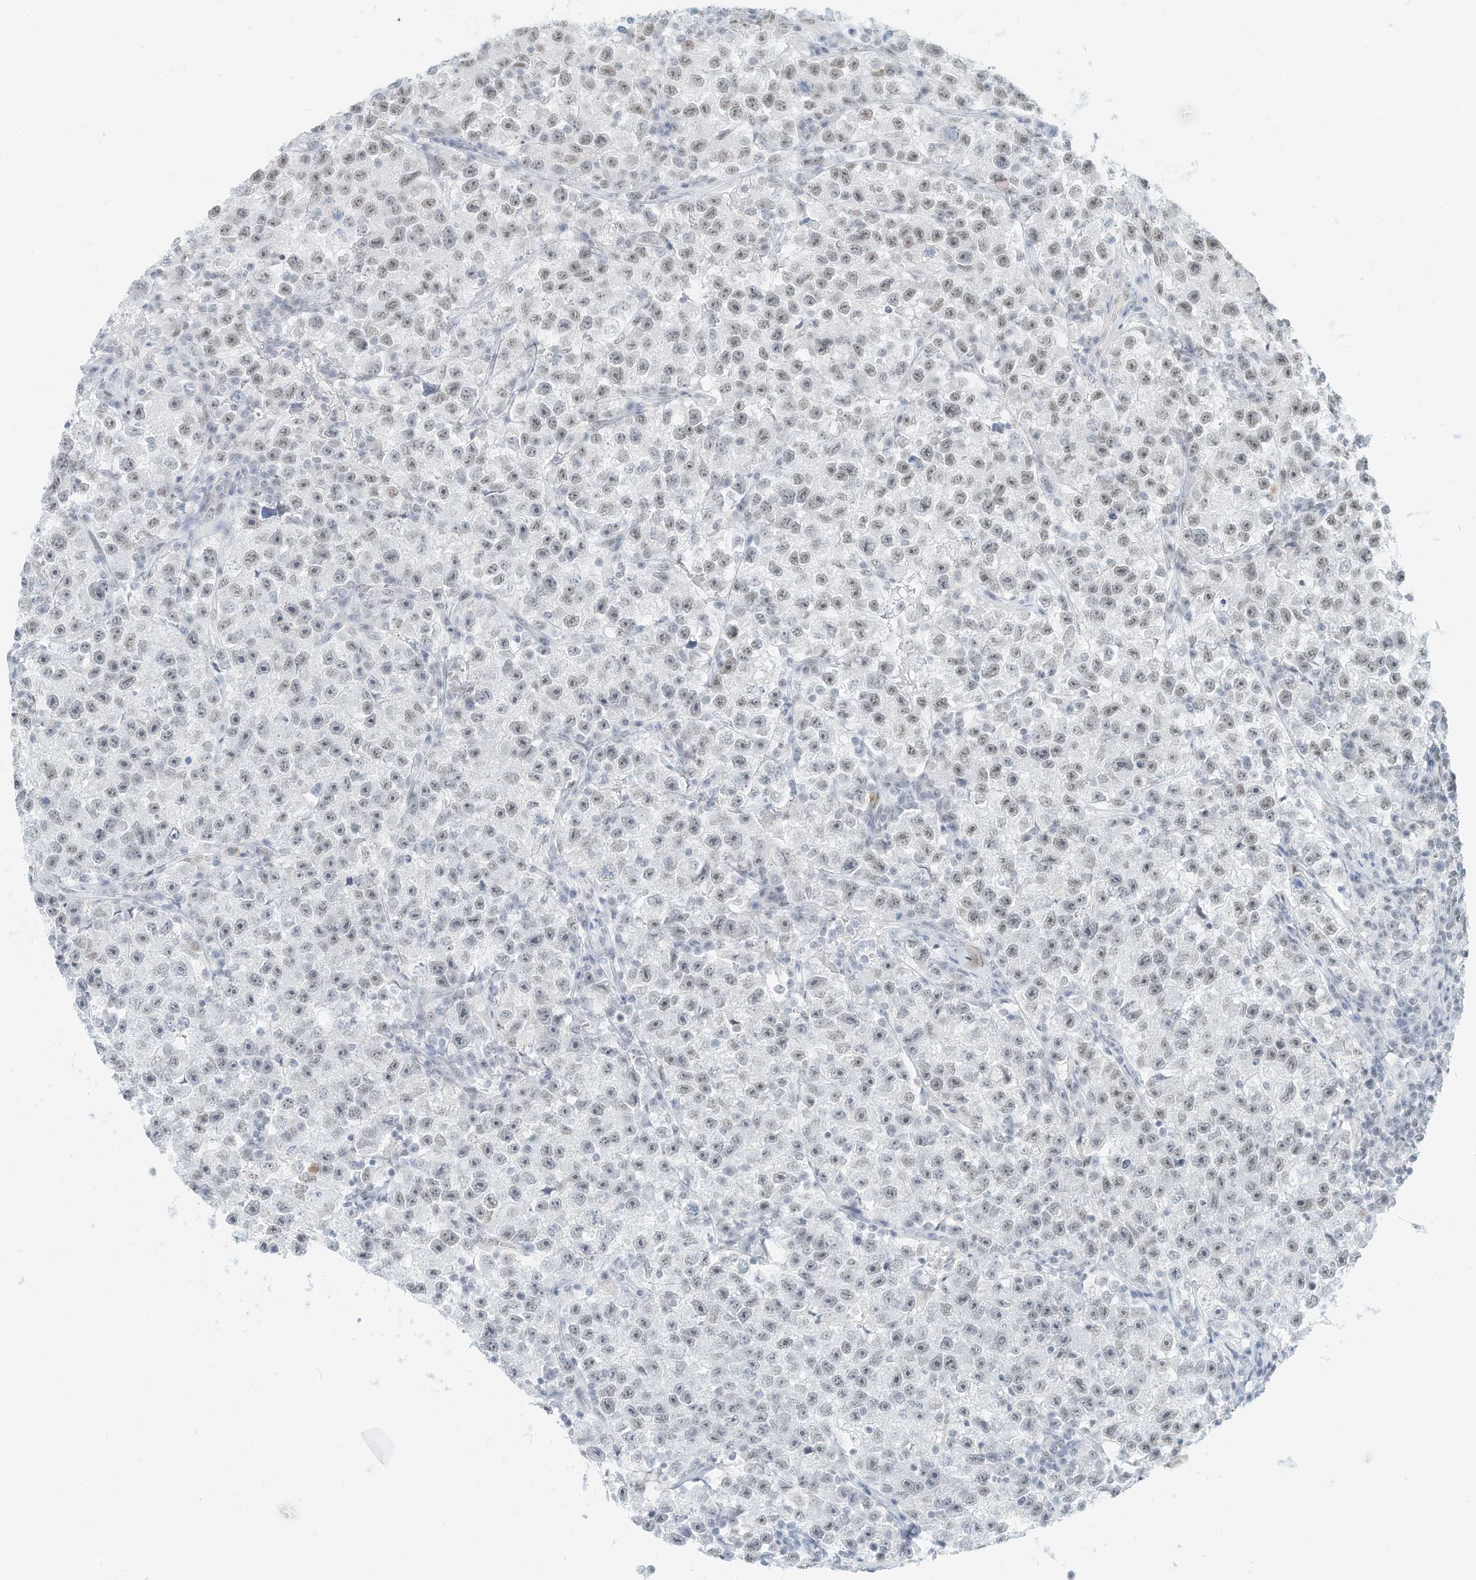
{"staining": {"intensity": "weak", "quantity": "25%-75%", "location": "nuclear"}, "tissue": "testis cancer", "cell_type": "Tumor cells", "image_type": "cancer", "snomed": [{"axis": "morphology", "description": "Seminoma, NOS"}, {"axis": "topography", "description": "Testis"}], "caption": "Human testis cancer stained with a protein marker shows weak staining in tumor cells.", "gene": "PGC", "patient": {"sex": "male", "age": 22}}